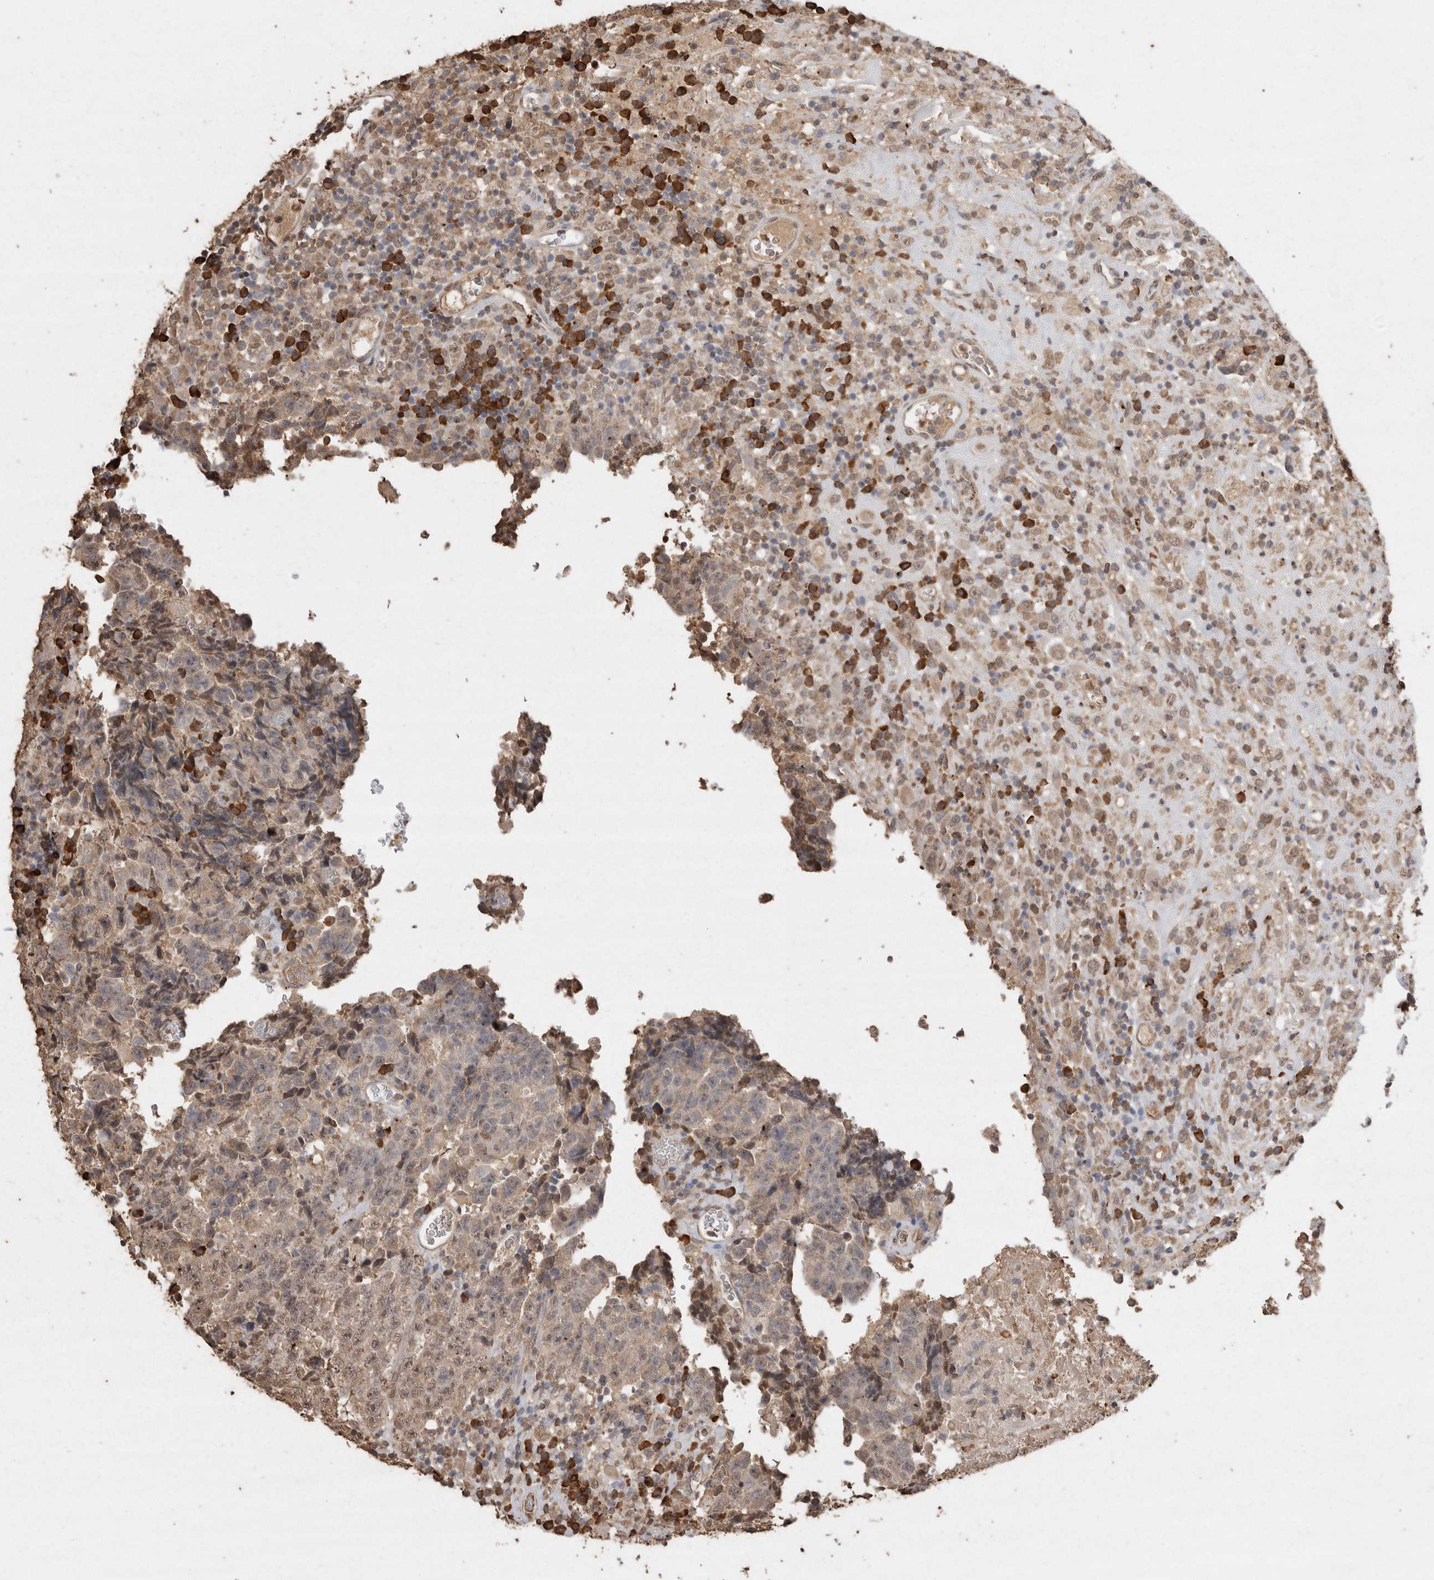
{"staining": {"intensity": "weak", "quantity": "<25%", "location": "nuclear"}, "tissue": "testis cancer", "cell_type": "Tumor cells", "image_type": "cancer", "snomed": [{"axis": "morphology", "description": "Necrosis, NOS"}, {"axis": "morphology", "description": "Carcinoma, Embryonal, NOS"}, {"axis": "topography", "description": "Testis"}], "caption": "The histopathology image reveals no significant expression in tumor cells of embryonal carcinoma (testis). (DAB immunohistochemistry visualized using brightfield microscopy, high magnification).", "gene": "CRELD2", "patient": {"sex": "male", "age": 19}}